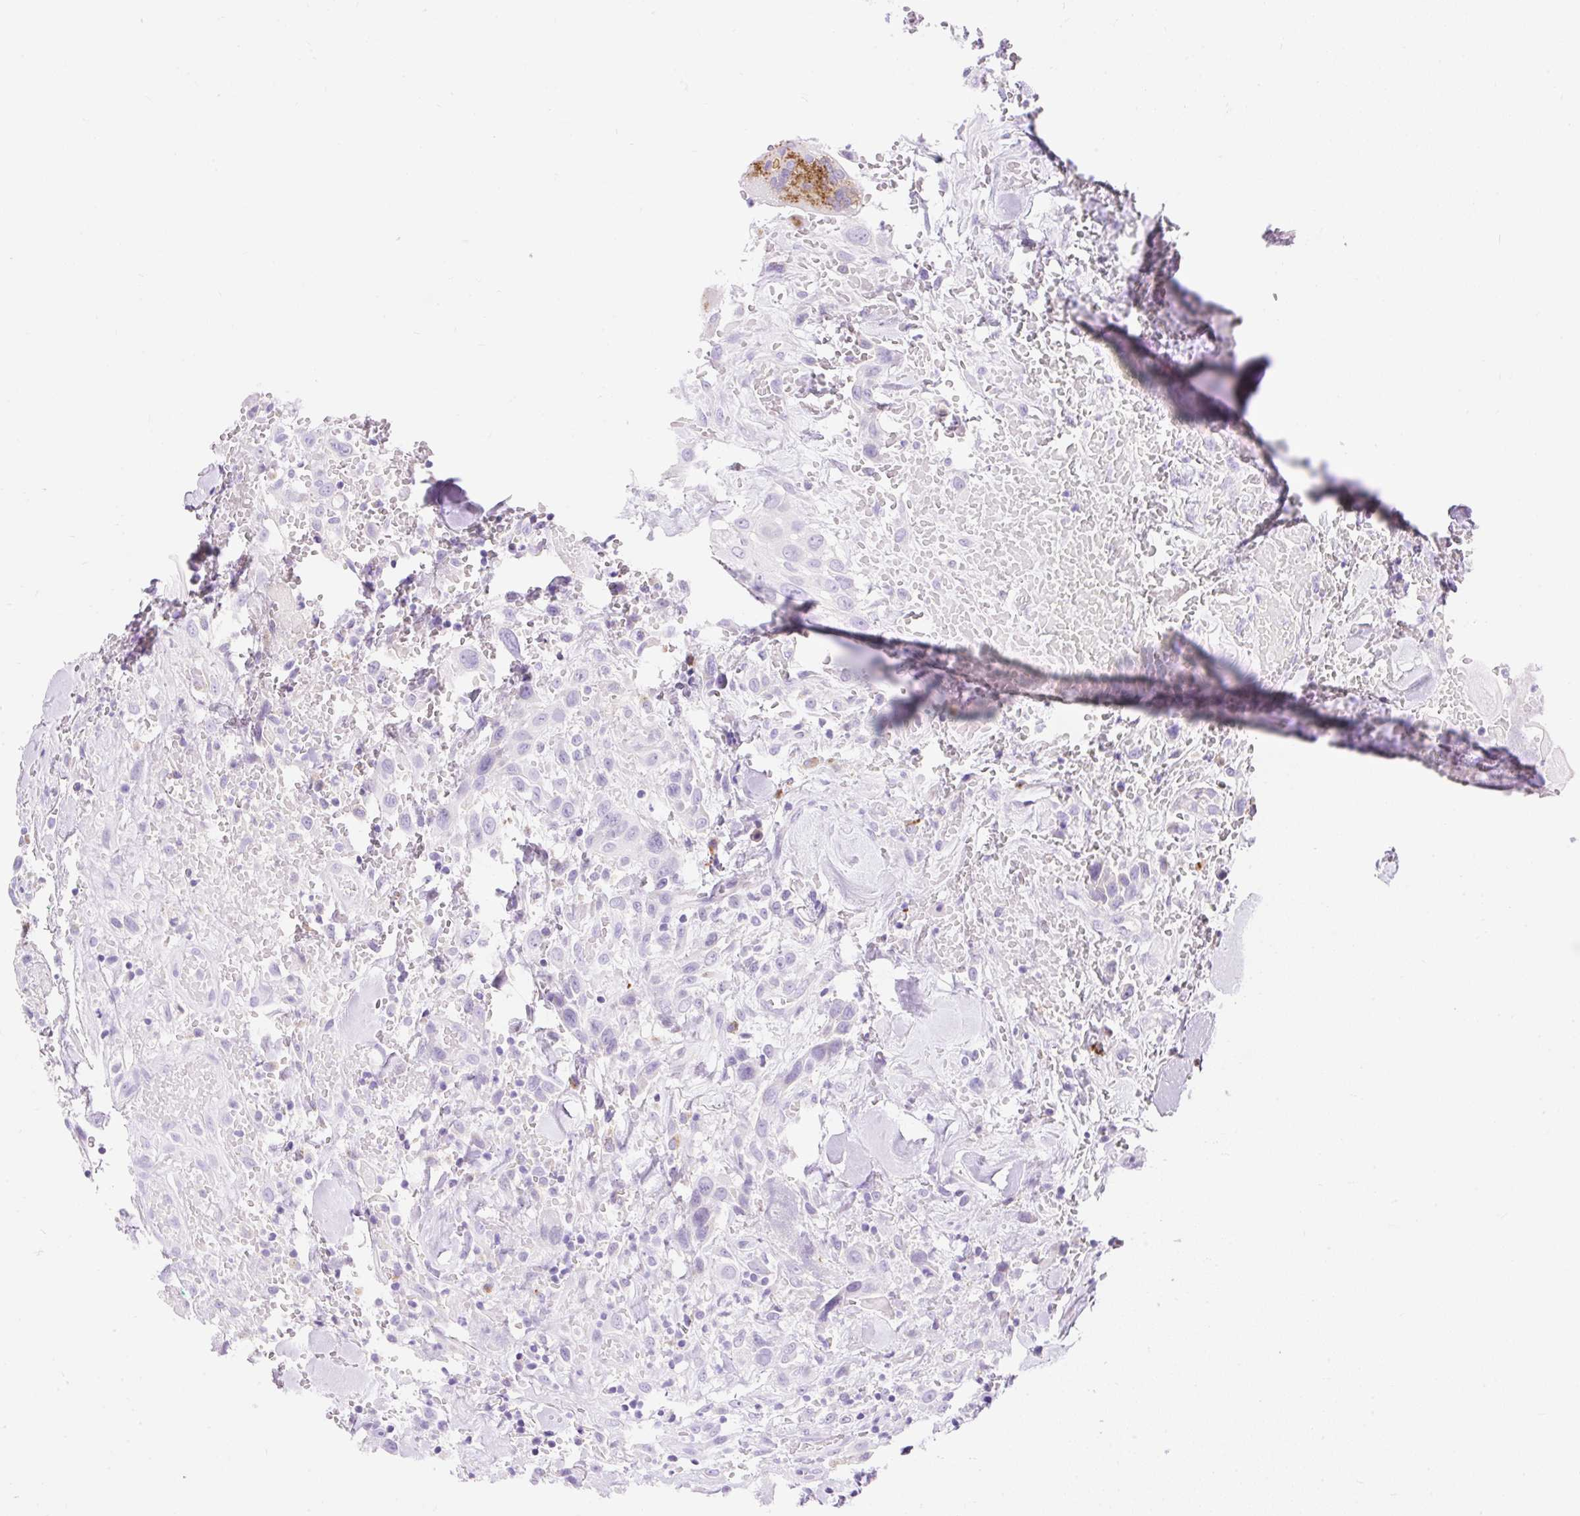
{"staining": {"intensity": "moderate", "quantity": "<25%", "location": "cytoplasmic/membranous"}, "tissue": "head and neck cancer", "cell_type": "Tumor cells", "image_type": "cancer", "snomed": [{"axis": "morphology", "description": "Squamous cell carcinoma, NOS"}, {"axis": "topography", "description": "Head-Neck"}], "caption": "A brown stain labels moderate cytoplasmic/membranous expression of a protein in head and neck cancer (squamous cell carcinoma) tumor cells.", "gene": "HEXB", "patient": {"sex": "male", "age": 81}}